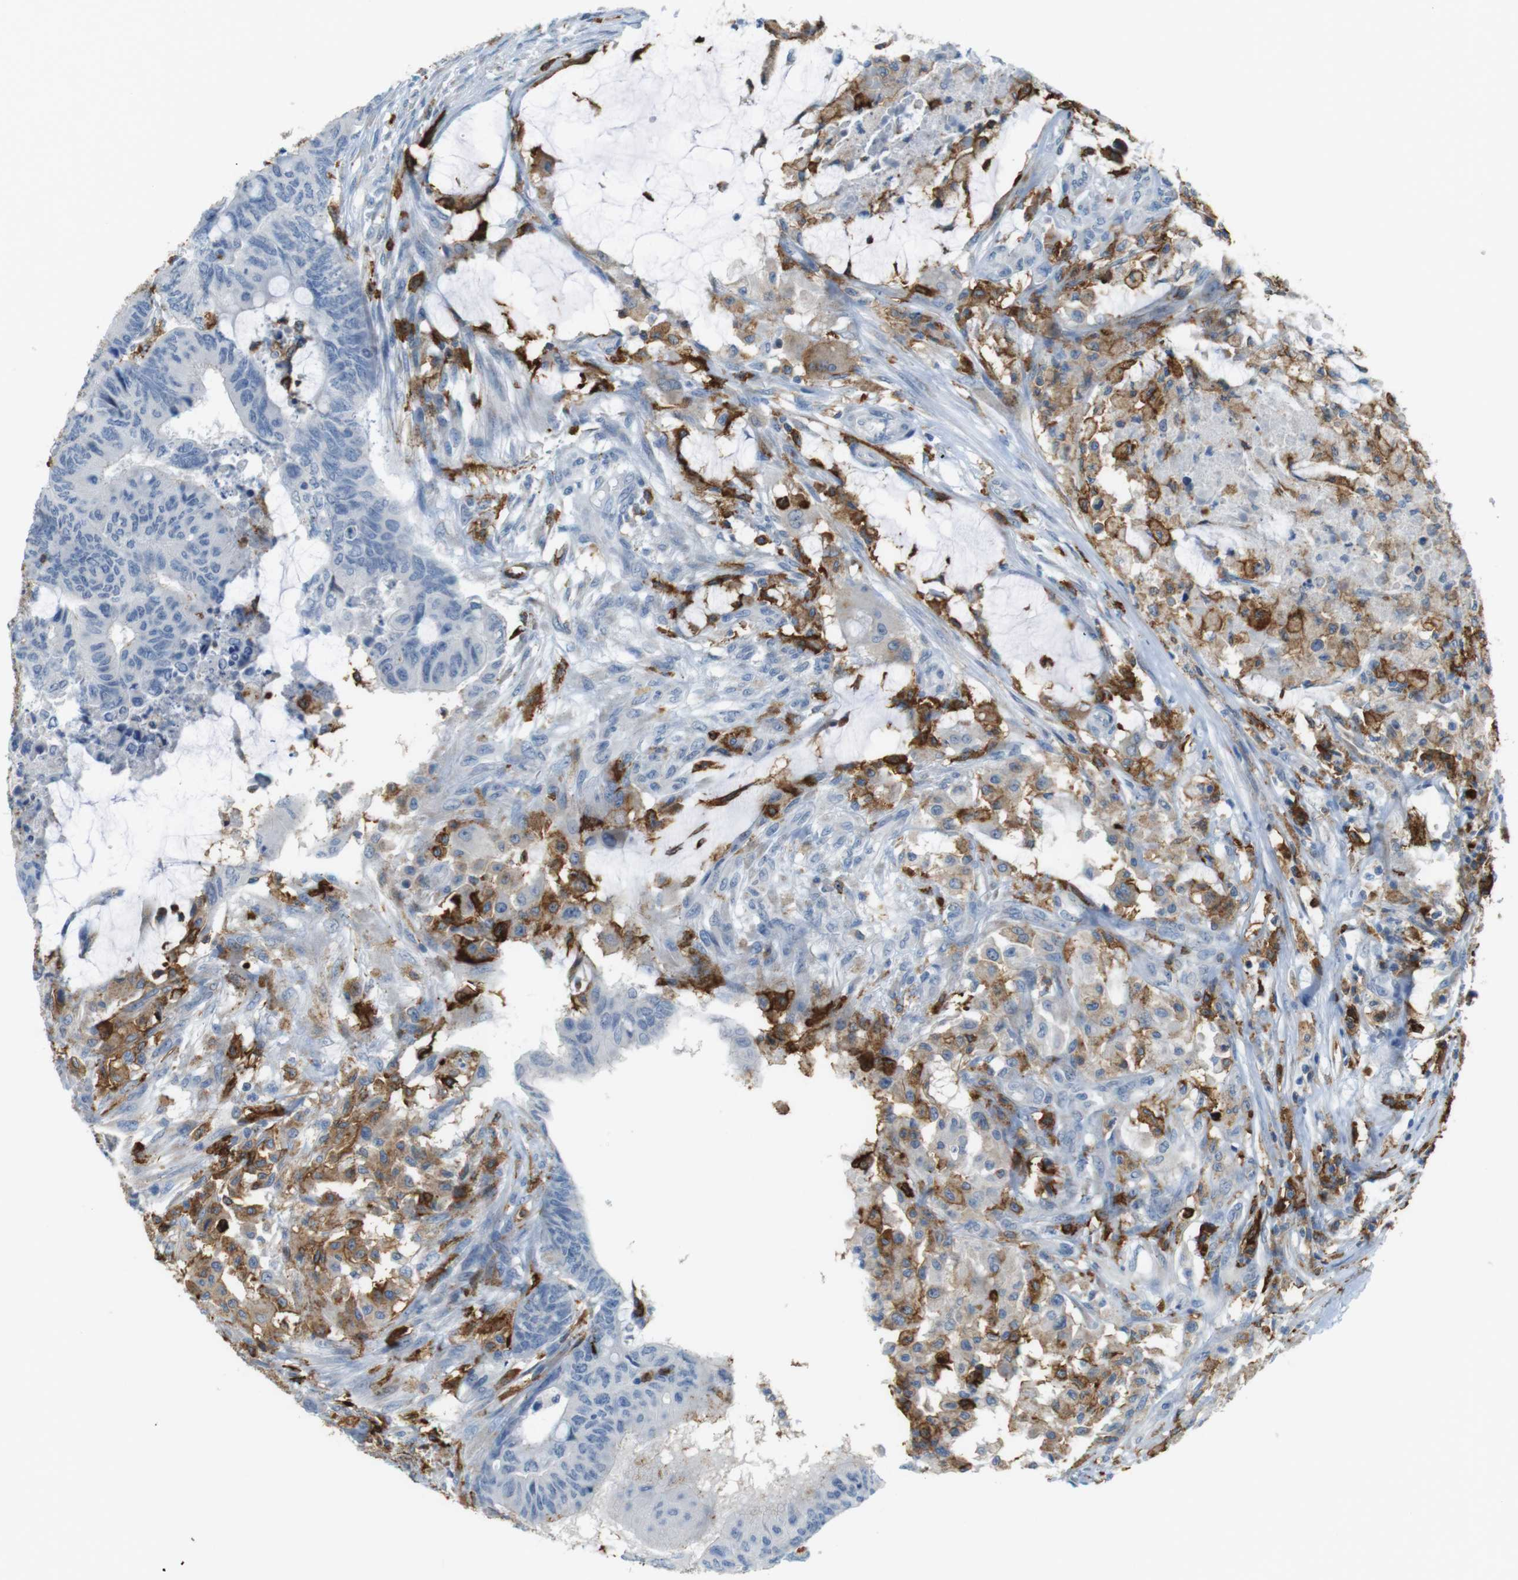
{"staining": {"intensity": "negative", "quantity": "none", "location": "none"}, "tissue": "colorectal cancer", "cell_type": "Tumor cells", "image_type": "cancer", "snomed": [{"axis": "morphology", "description": "Normal tissue, NOS"}, {"axis": "morphology", "description": "Adenocarcinoma, NOS"}, {"axis": "topography", "description": "Rectum"}, {"axis": "topography", "description": "Peripheral nerve tissue"}], "caption": "This is an IHC micrograph of colorectal cancer (adenocarcinoma). There is no positivity in tumor cells.", "gene": "HLA-DRA", "patient": {"sex": "male", "age": 92}}